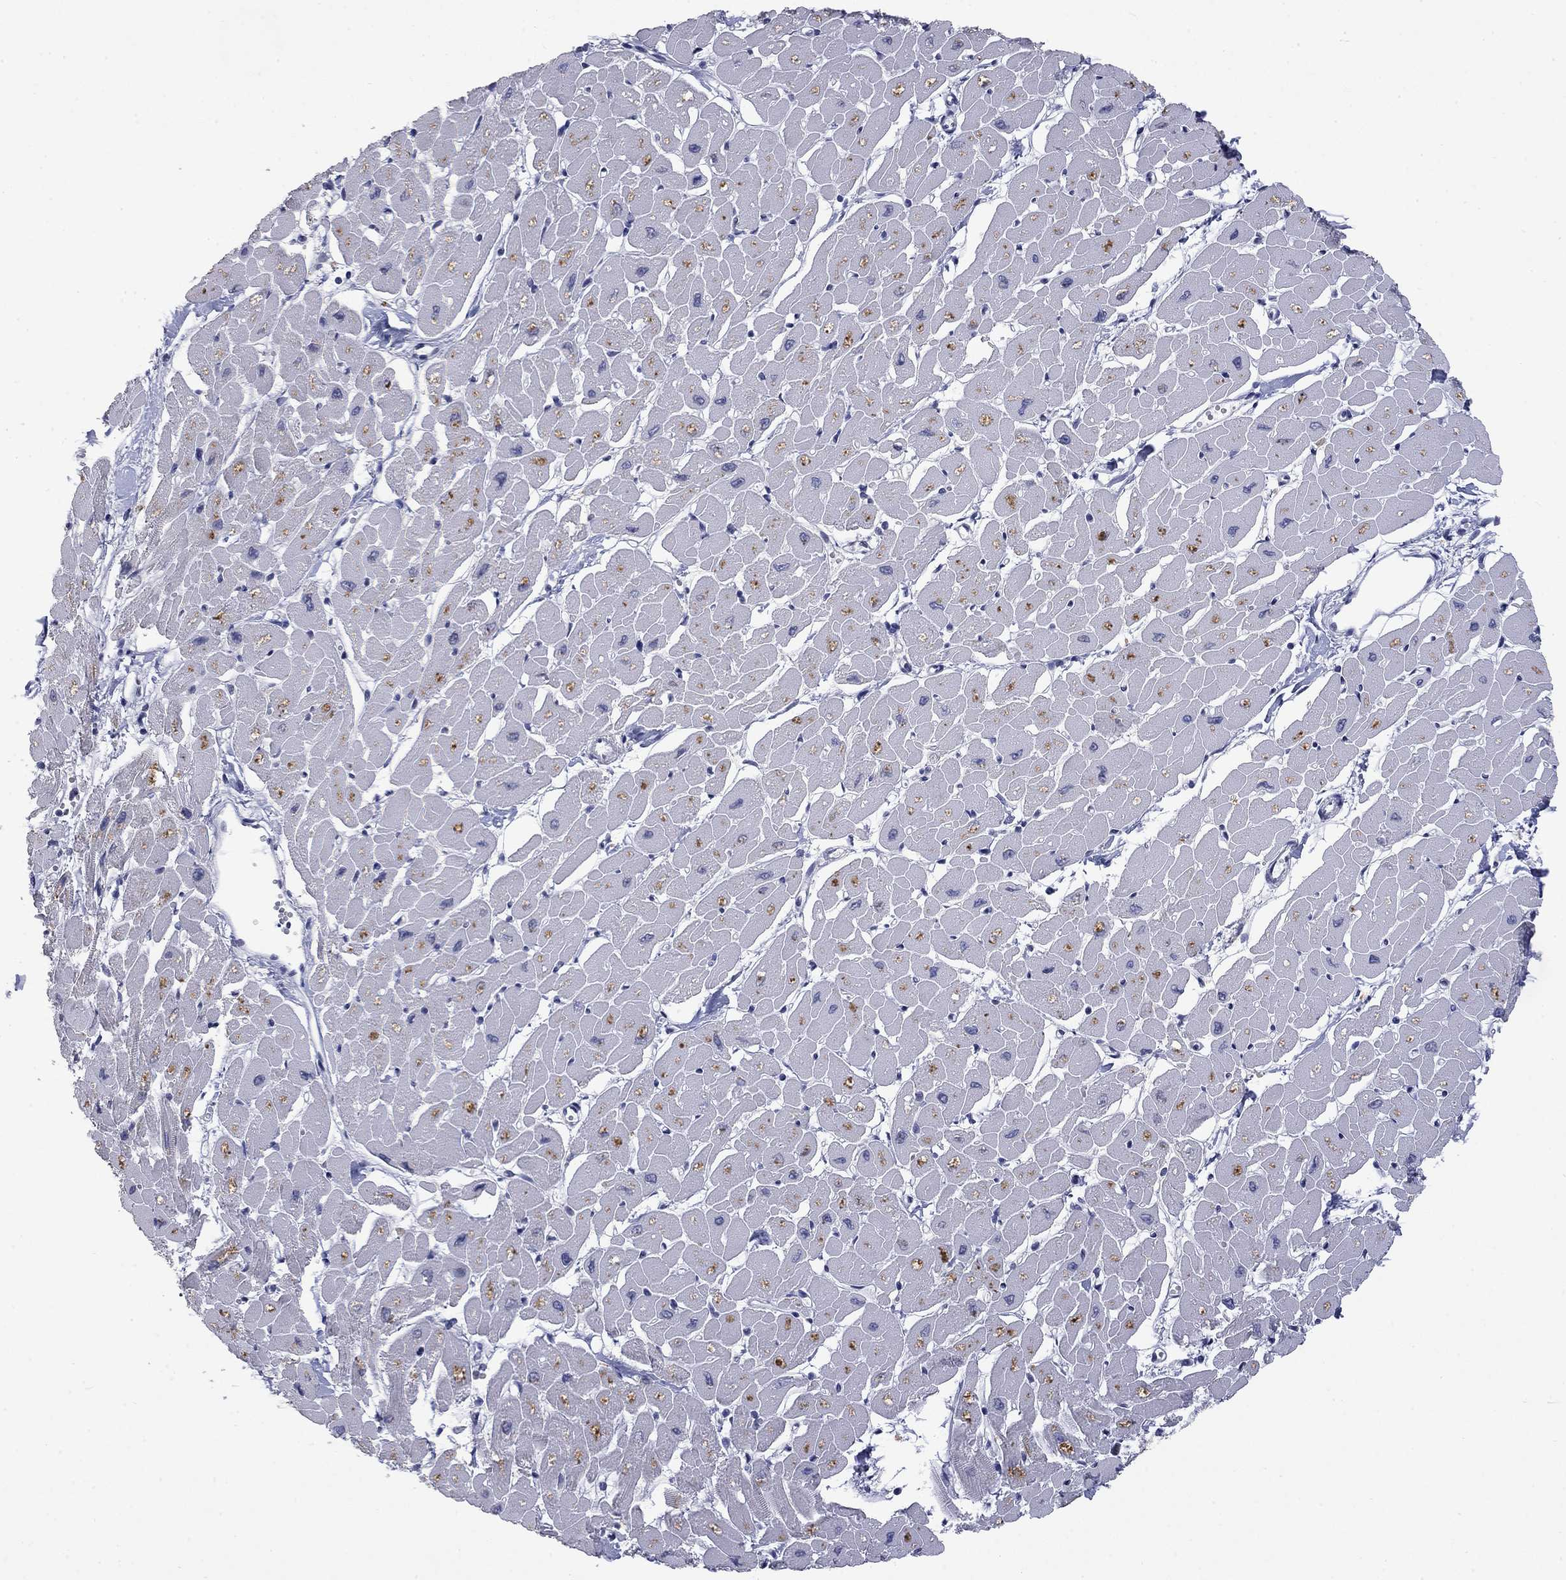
{"staining": {"intensity": "negative", "quantity": "none", "location": "none"}, "tissue": "heart muscle", "cell_type": "Cardiomyocytes", "image_type": "normal", "snomed": [{"axis": "morphology", "description": "Normal tissue, NOS"}, {"axis": "topography", "description": "Heart"}], "caption": "High power microscopy histopathology image of an immunohistochemistry (IHC) image of benign heart muscle, revealing no significant expression in cardiomyocytes. (IHC, brightfield microscopy, high magnification).", "gene": "SLC51A", "patient": {"sex": "male", "age": 57}}